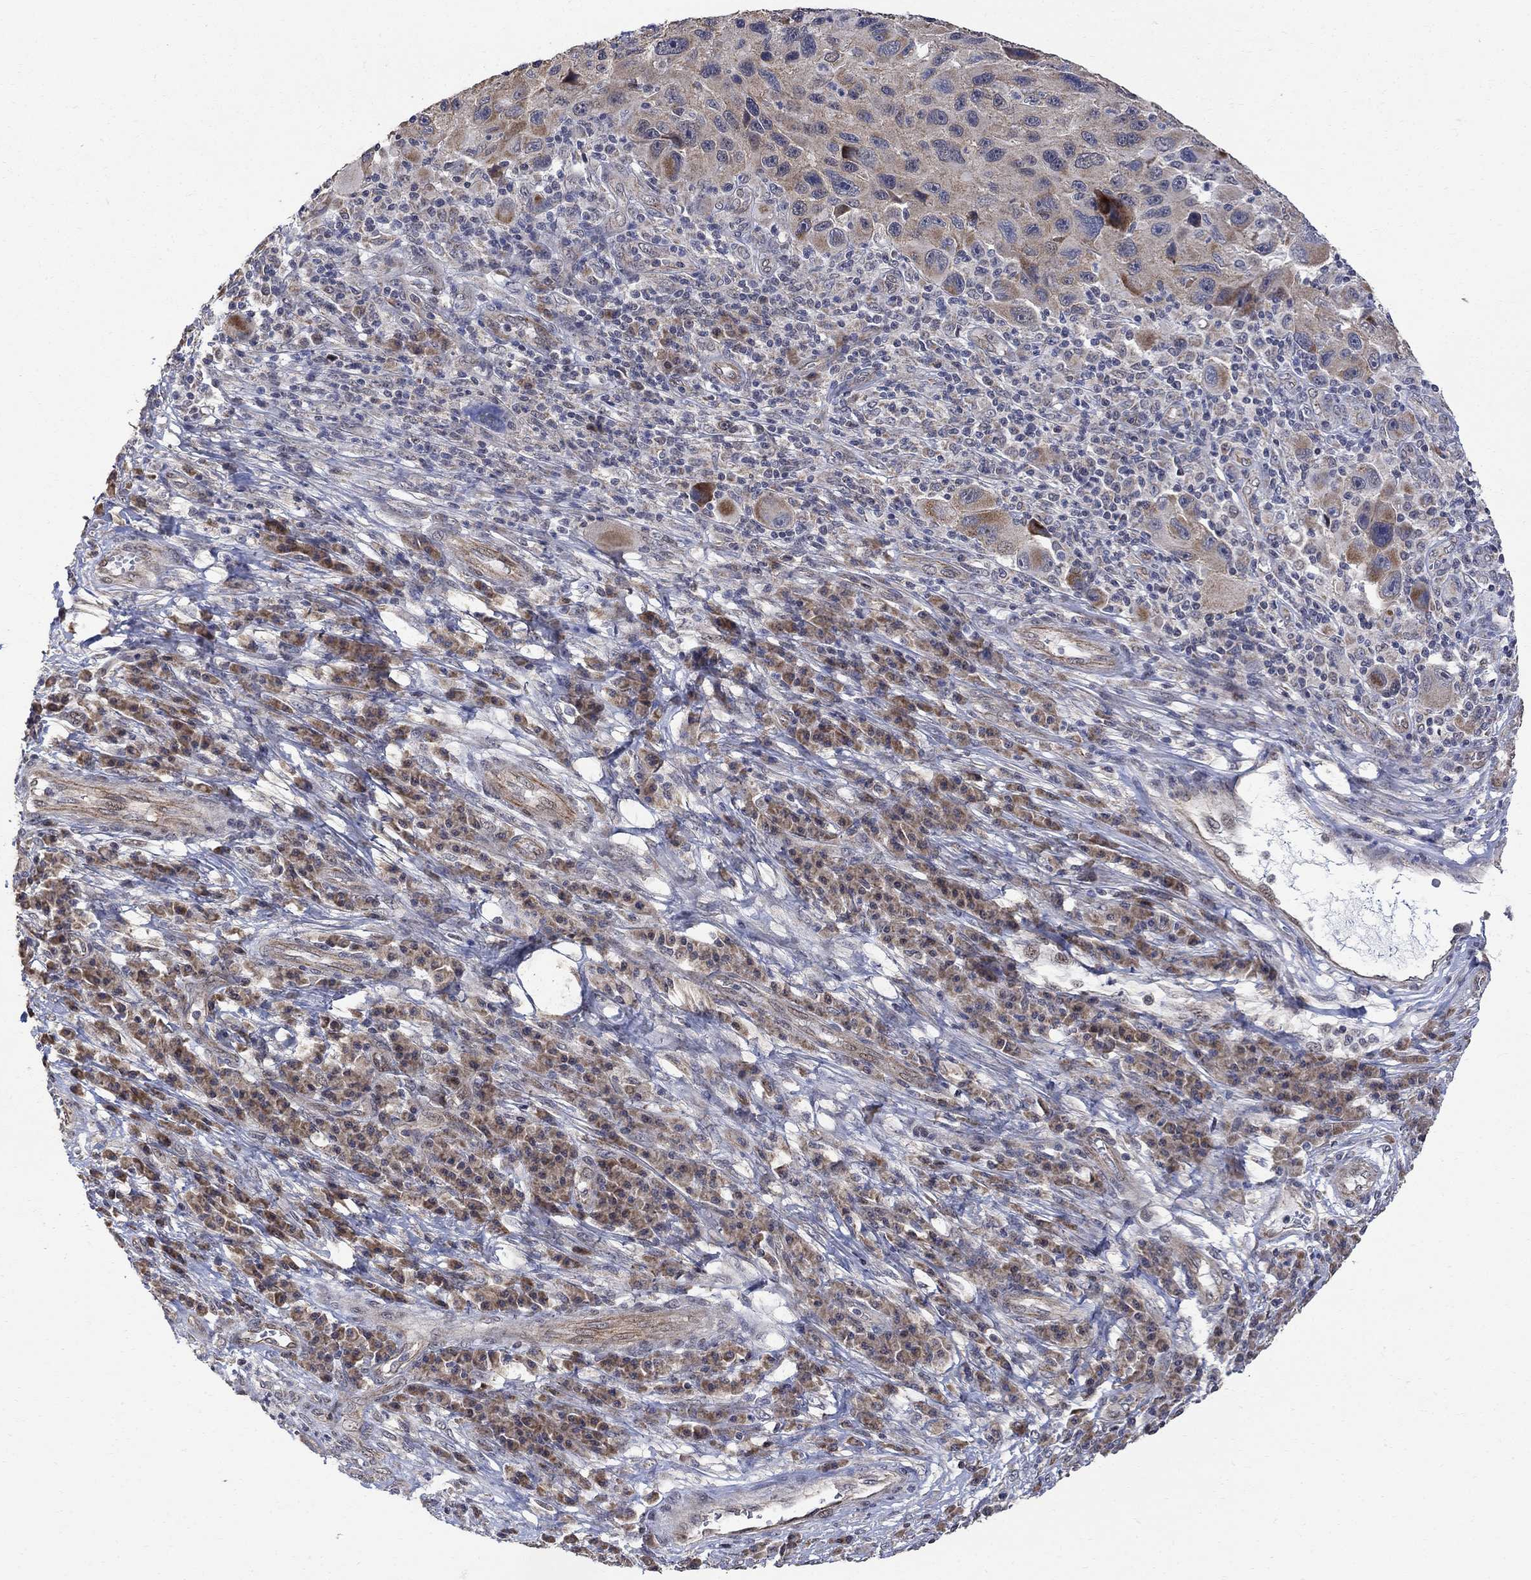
{"staining": {"intensity": "moderate", "quantity": "<25%", "location": "cytoplasmic/membranous"}, "tissue": "melanoma", "cell_type": "Tumor cells", "image_type": "cancer", "snomed": [{"axis": "morphology", "description": "Malignant melanoma, NOS"}, {"axis": "topography", "description": "Skin"}], "caption": "Human melanoma stained with a brown dye displays moderate cytoplasmic/membranous positive staining in about <25% of tumor cells.", "gene": "ANKRA2", "patient": {"sex": "male", "age": 53}}